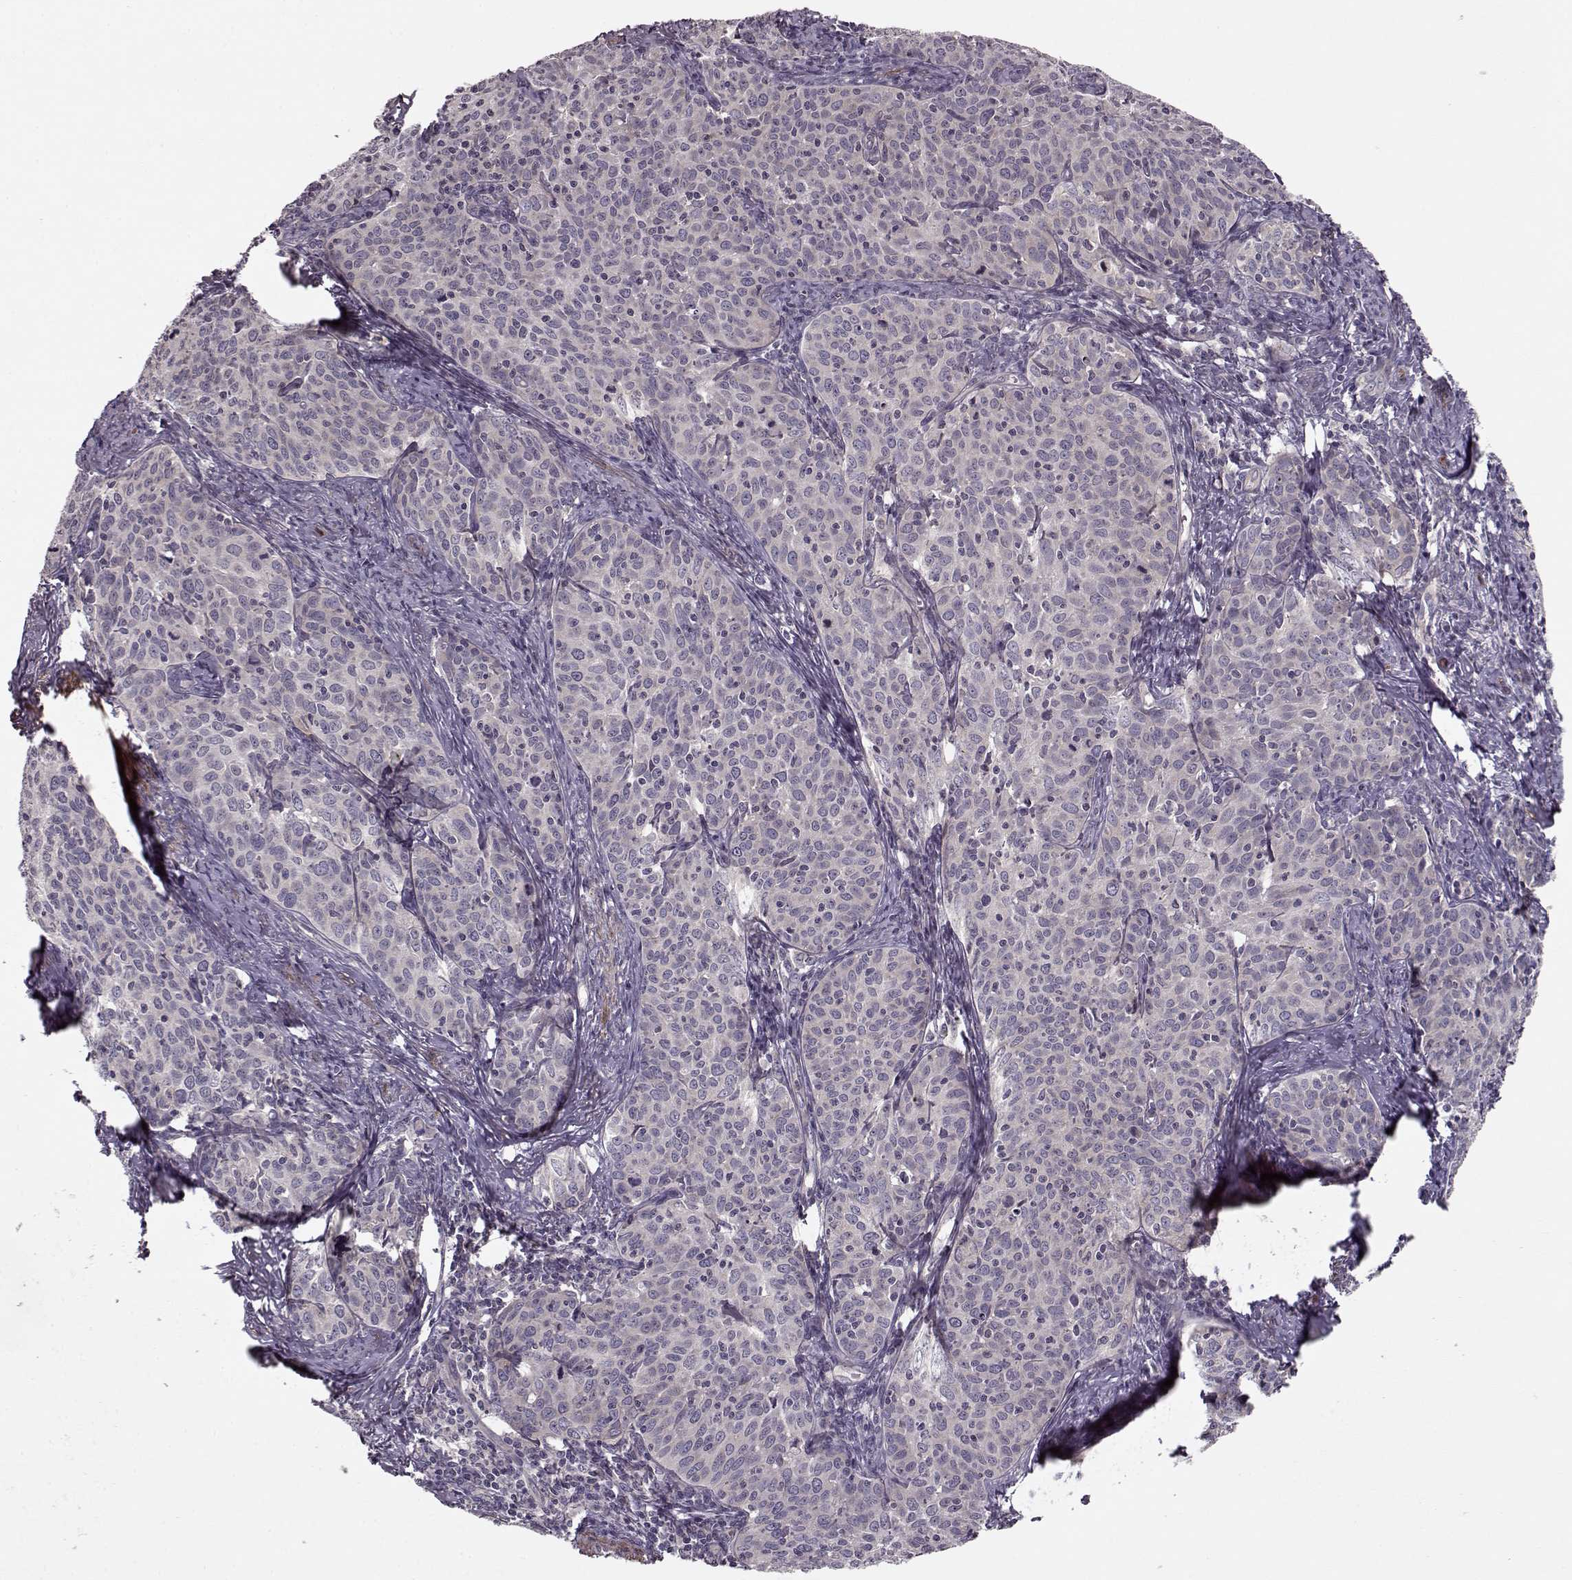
{"staining": {"intensity": "negative", "quantity": "none", "location": "none"}, "tissue": "cervical cancer", "cell_type": "Tumor cells", "image_type": "cancer", "snomed": [{"axis": "morphology", "description": "Squamous cell carcinoma, NOS"}, {"axis": "topography", "description": "Cervix"}], "caption": "High power microscopy micrograph of an IHC photomicrograph of cervical cancer, revealing no significant expression in tumor cells. (DAB immunohistochemistry (IHC), high magnification).", "gene": "SLAIN2", "patient": {"sex": "female", "age": 62}}